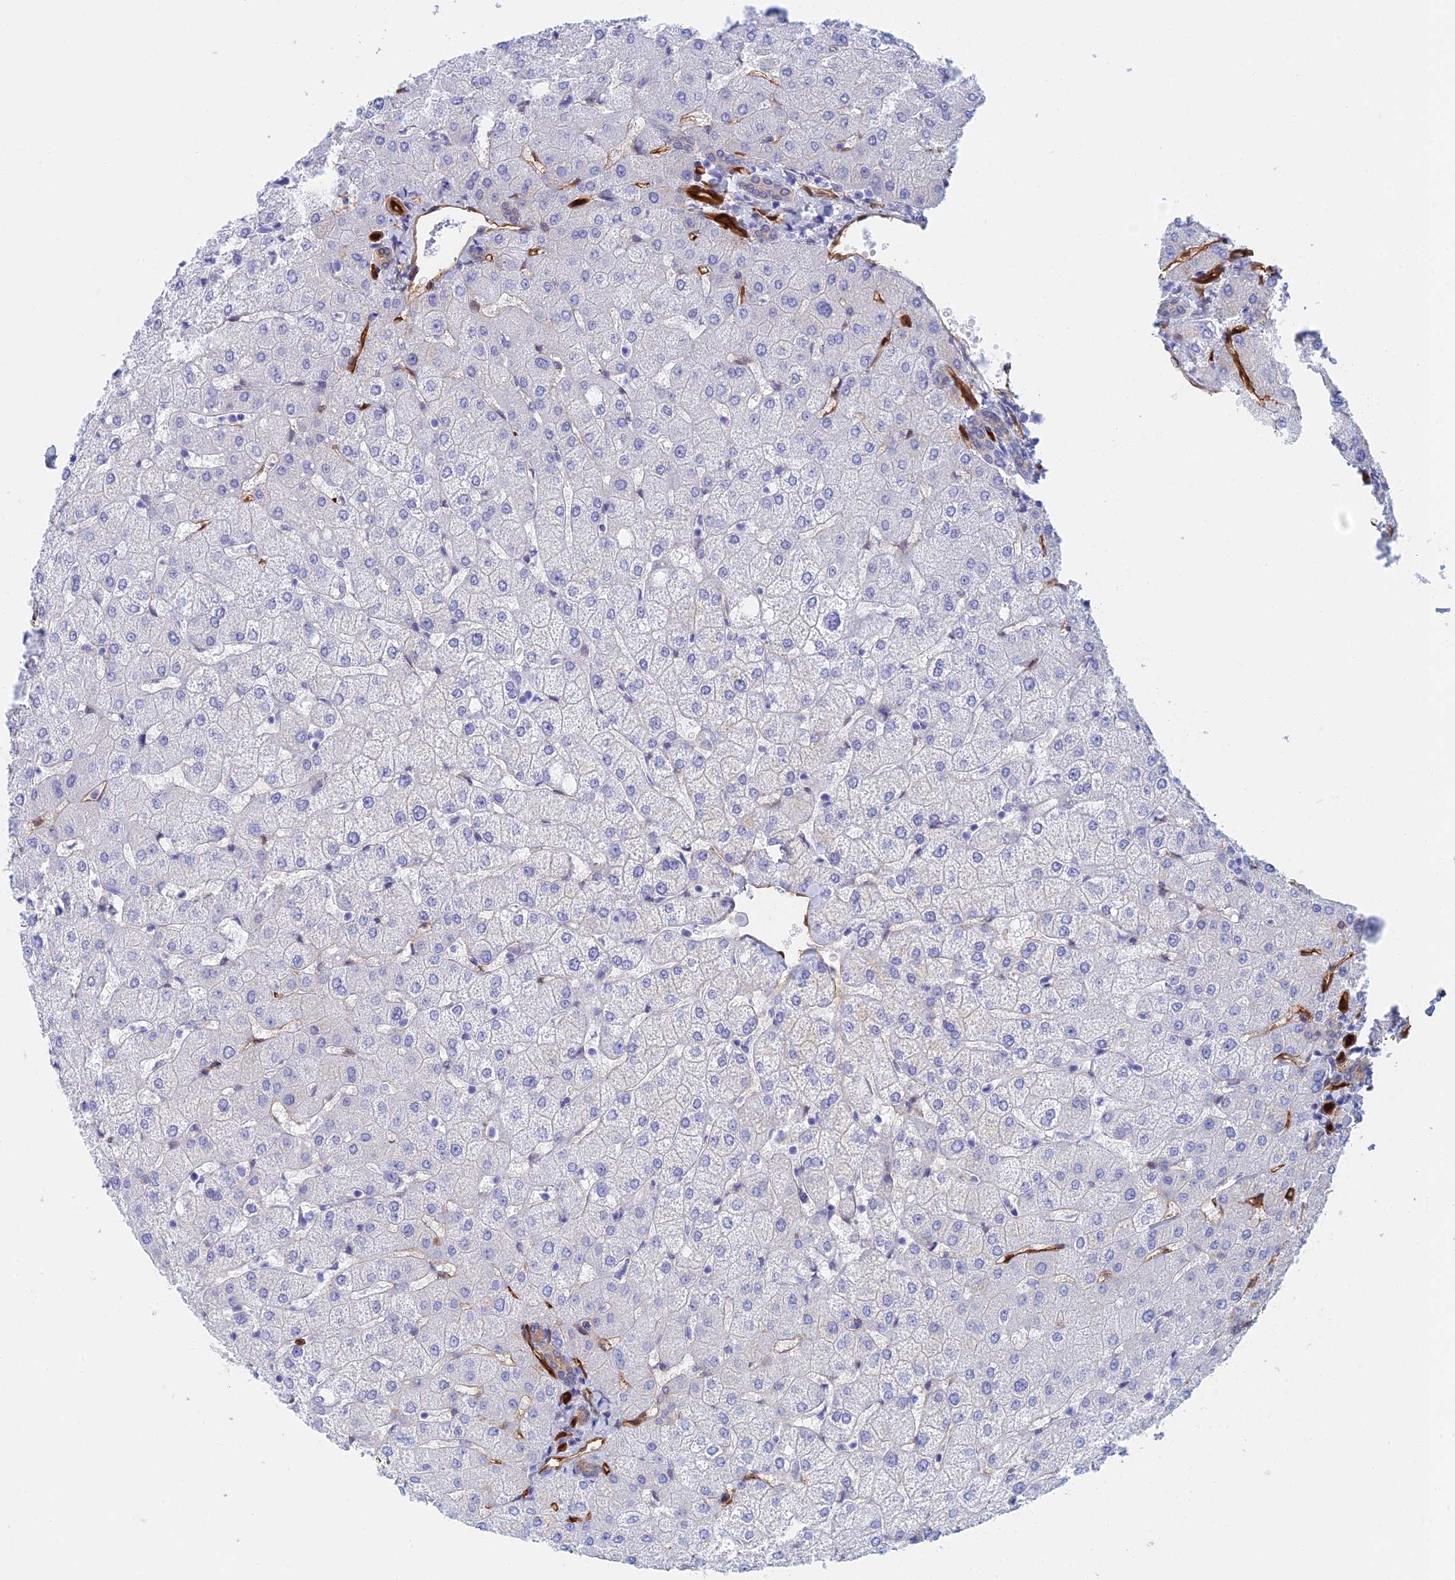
{"staining": {"intensity": "negative", "quantity": "none", "location": "none"}, "tissue": "liver", "cell_type": "Cholangiocytes", "image_type": "normal", "snomed": [{"axis": "morphology", "description": "Normal tissue, NOS"}, {"axis": "topography", "description": "Liver"}], "caption": "Benign liver was stained to show a protein in brown. There is no significant staining in cholangiocytes. (DAB immunohistochemistry visualized using brightfield microscopy, high magnification).", "gene": "CRIP2", "patient": {"sex": "female", "age": 54}}